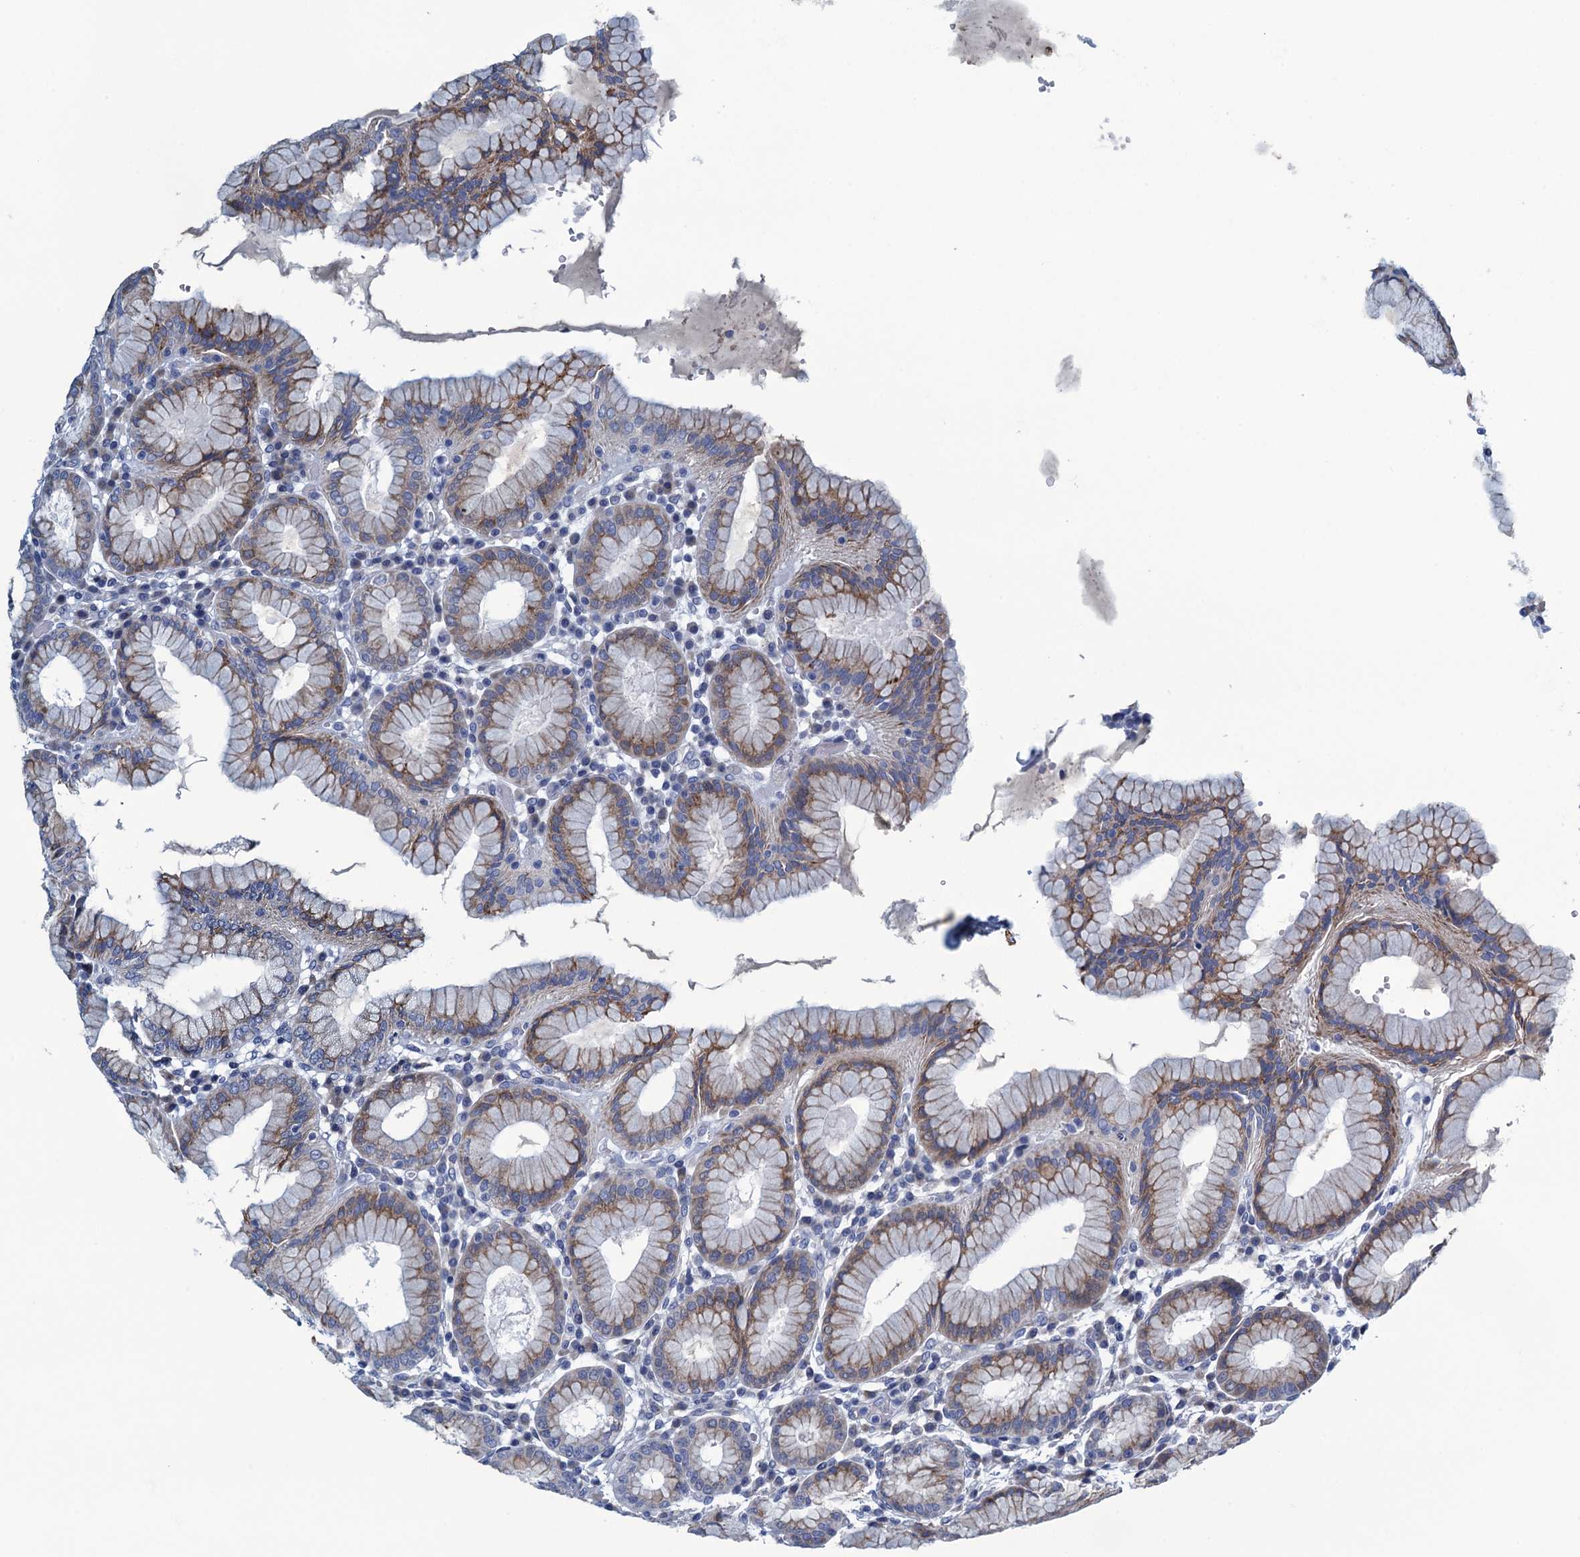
{"staining": {"intensity": "moderate", "quantity": "25%-75%", "location": "cytoplasmic/membranous"}, "tissue": "stomach", "cell_type": "Glandular cells", "image_type": "normal", "snomed": [{"axis": "morphology", "description": "Normal tissue, NOS"}, {"axis": "topography", "description": "Stomach"}, {"axis": "topography", "description": "Stomach, lower"}], "caption": "A micrograph of stomach stained for a protein displays moderate cytoplasmic/membranous brown staining in glandular cells.", "gene": "C10orf88", "patient": {"sex": "female", "age": 56}}